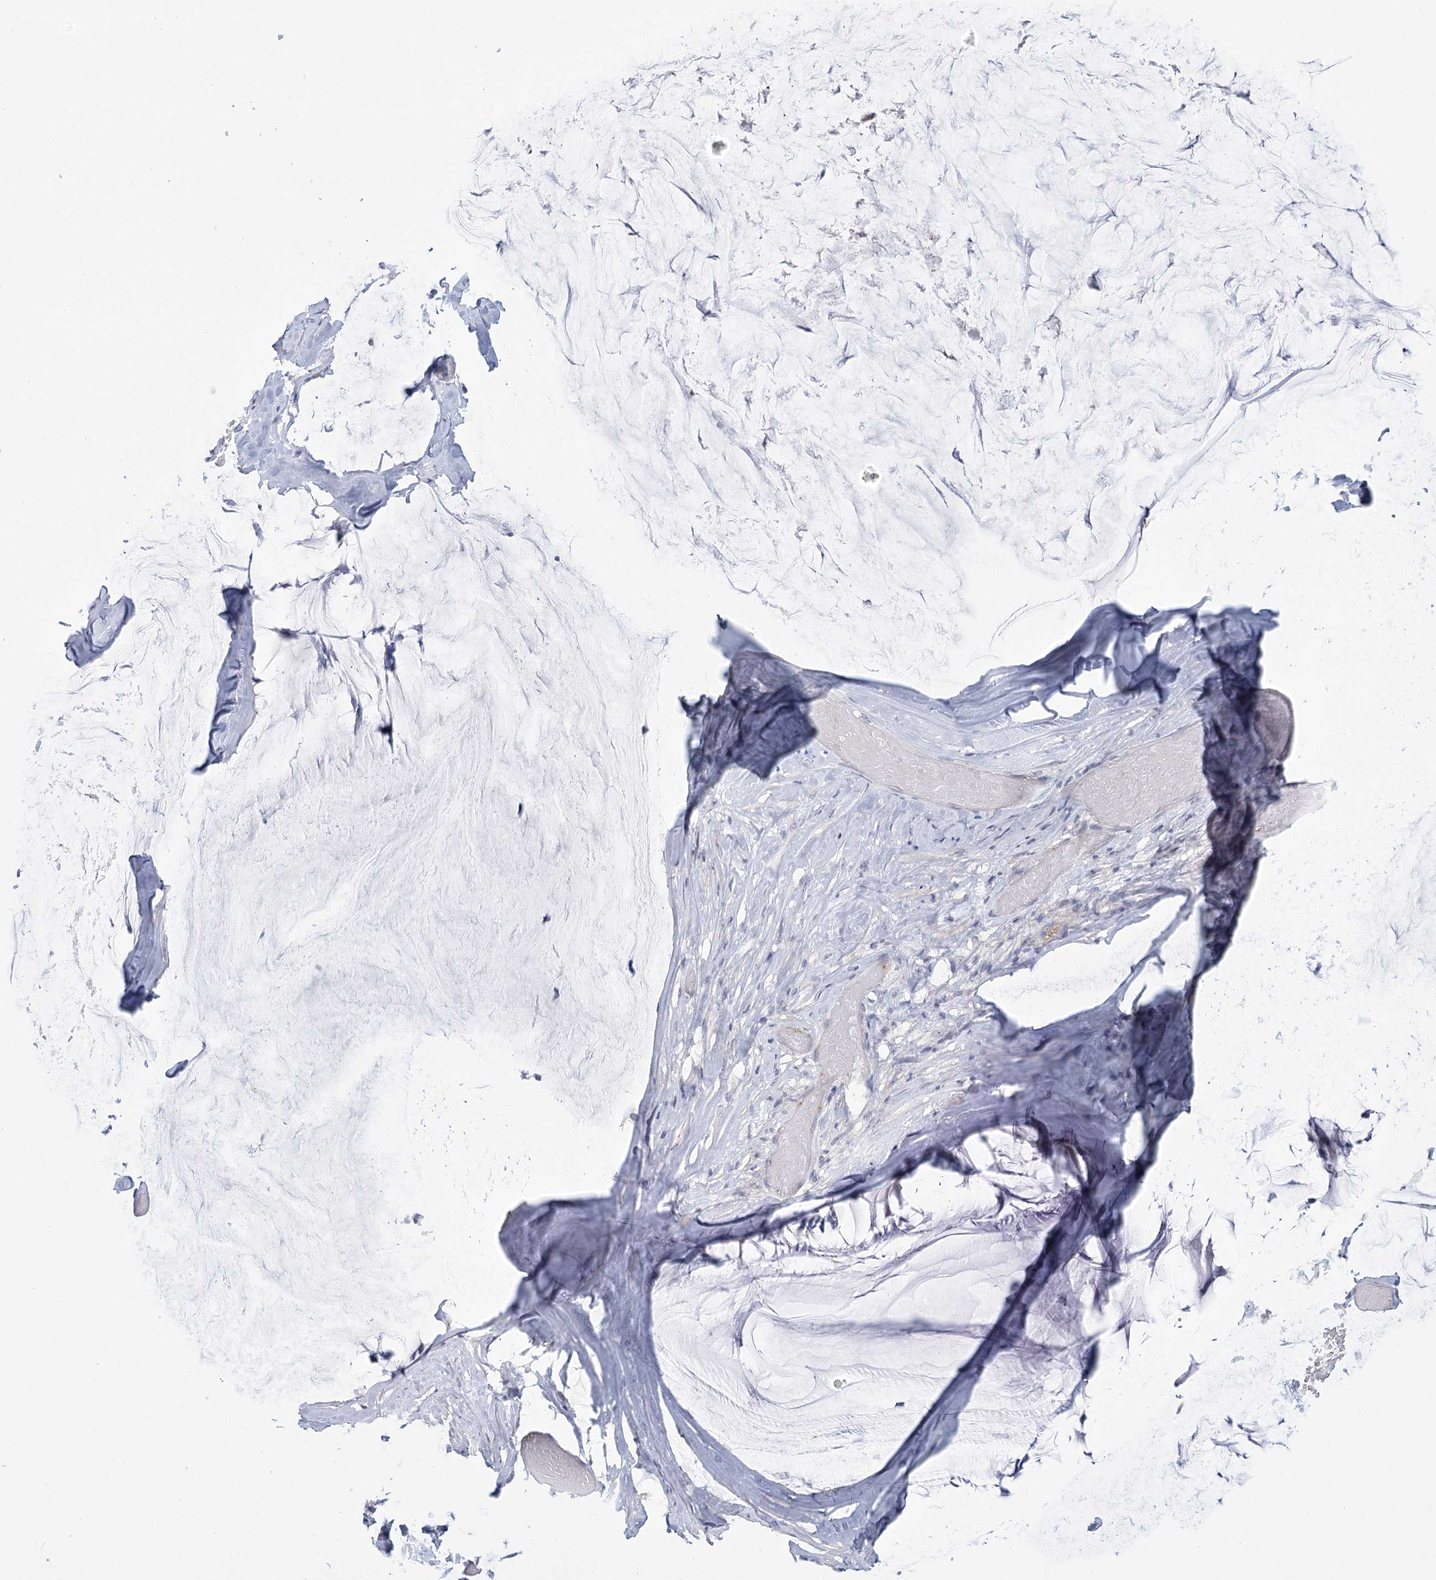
{"staining": {"intensity": "negative", "quantity": "none", "location": "none"}, "tissue": "ovarian cancer", "cell_type": "Tumor cells", "image_type": "cancer", "snomed": [{"axis": "morphology", "description": "Cystadenocarcinoma, mucinous, NOS"}, {"axis": "topography", "description": "Ovary"}], "caption": "An image of human ovarian mucinous cystadenocarcinoma is negative for staining in tumor cells.", "gene": "FAM76B", "patient": {"sex": "female", "age": 39}}